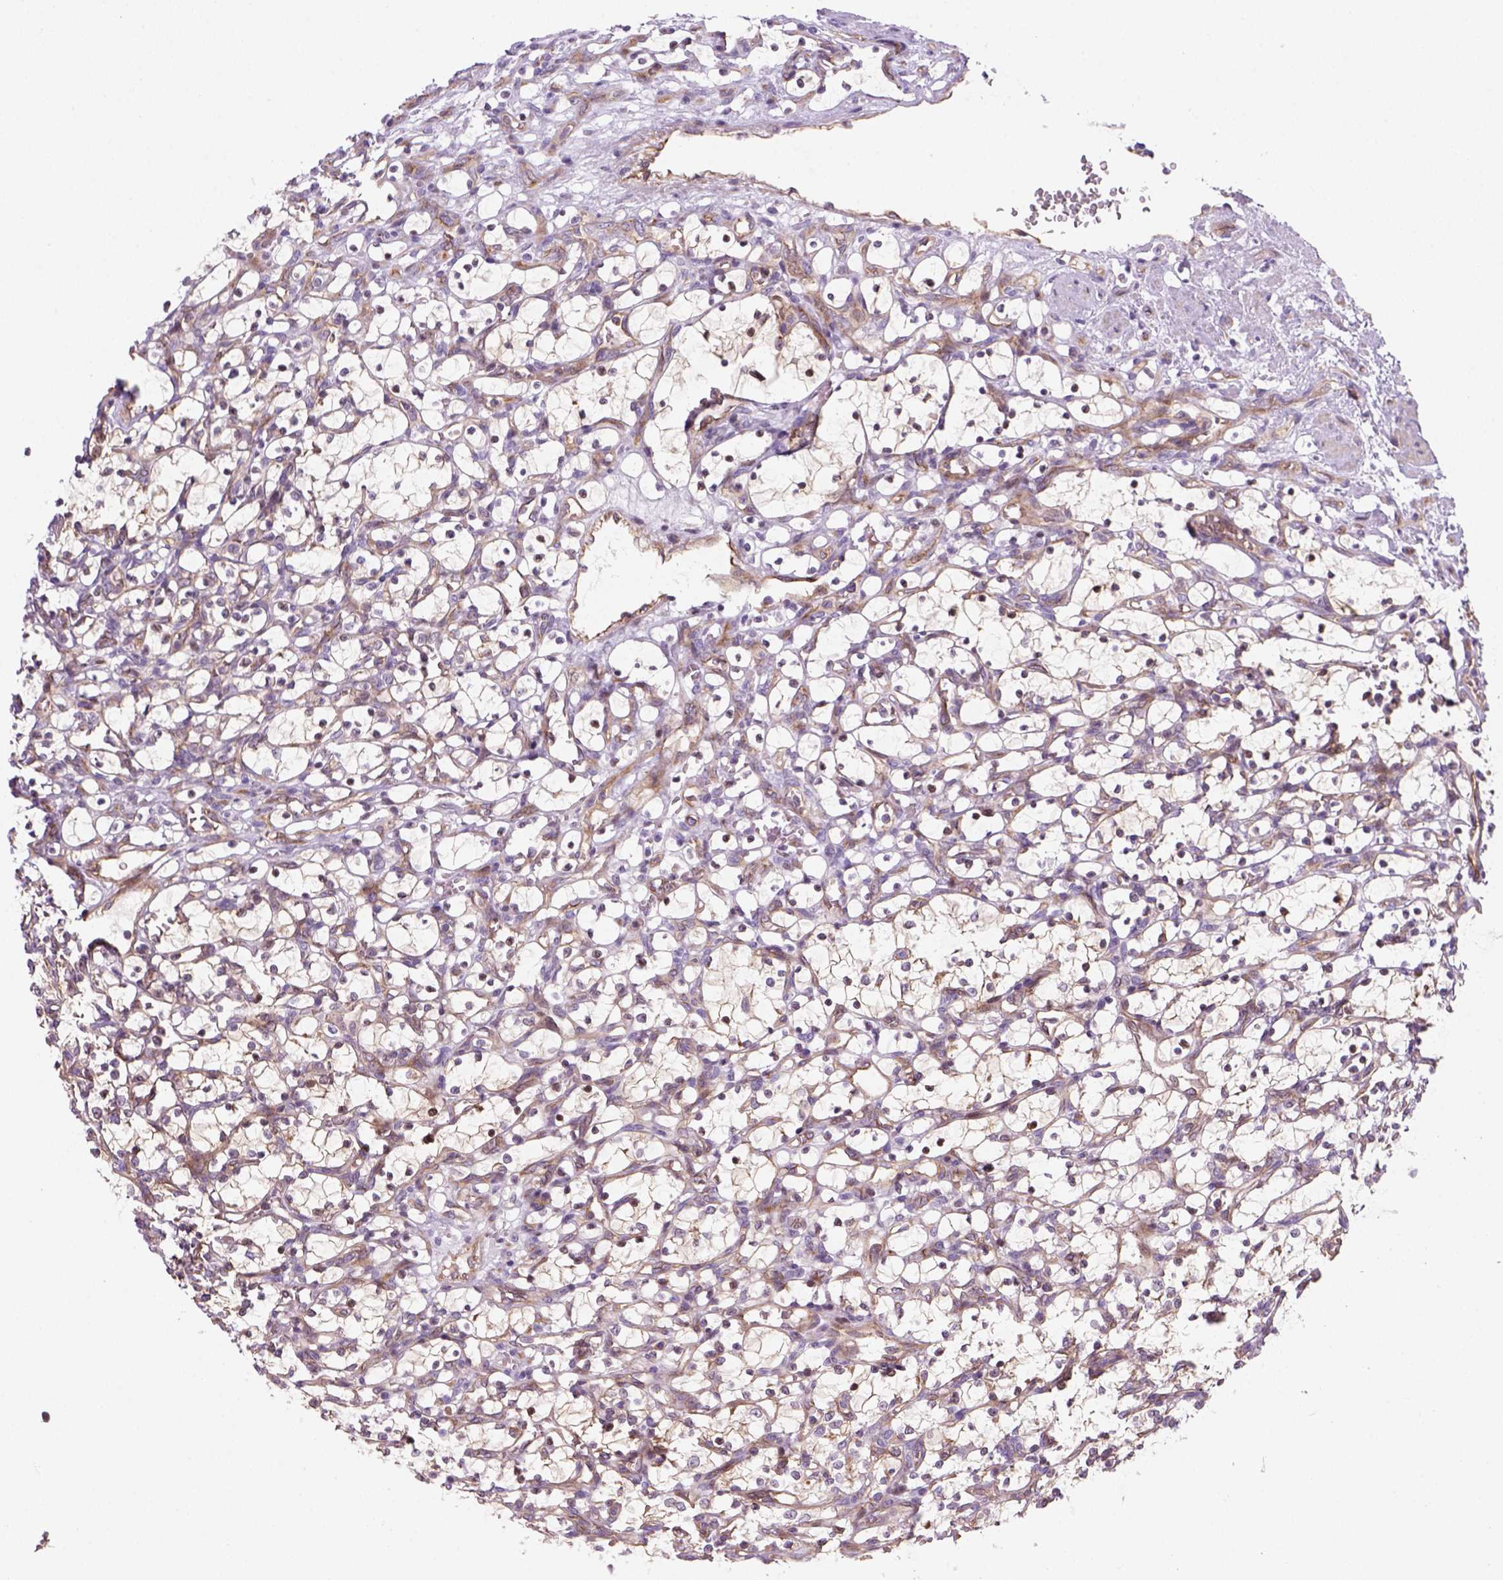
{"staining": {"intensity": "weak", "quantity": ">75%", "location": "cytoplasmic/membranous"}, "tissue": "renal cancer", "cell_type": "Tumor cells", "image_type": "cancer", "snomed": [{"axis": "morphology", "description": "Adenocarcinoma, NOS"}, {"axis": "topography", "description": "Kidney"}], "caption": "Protein staining of renal adenocarcinoma tissue exhibits weak cytoplasmic/membranous positivity in approximately >75% of tumor cells.", "gene": "VSTM5", "patient": {"sex": "female", "age": 69}}